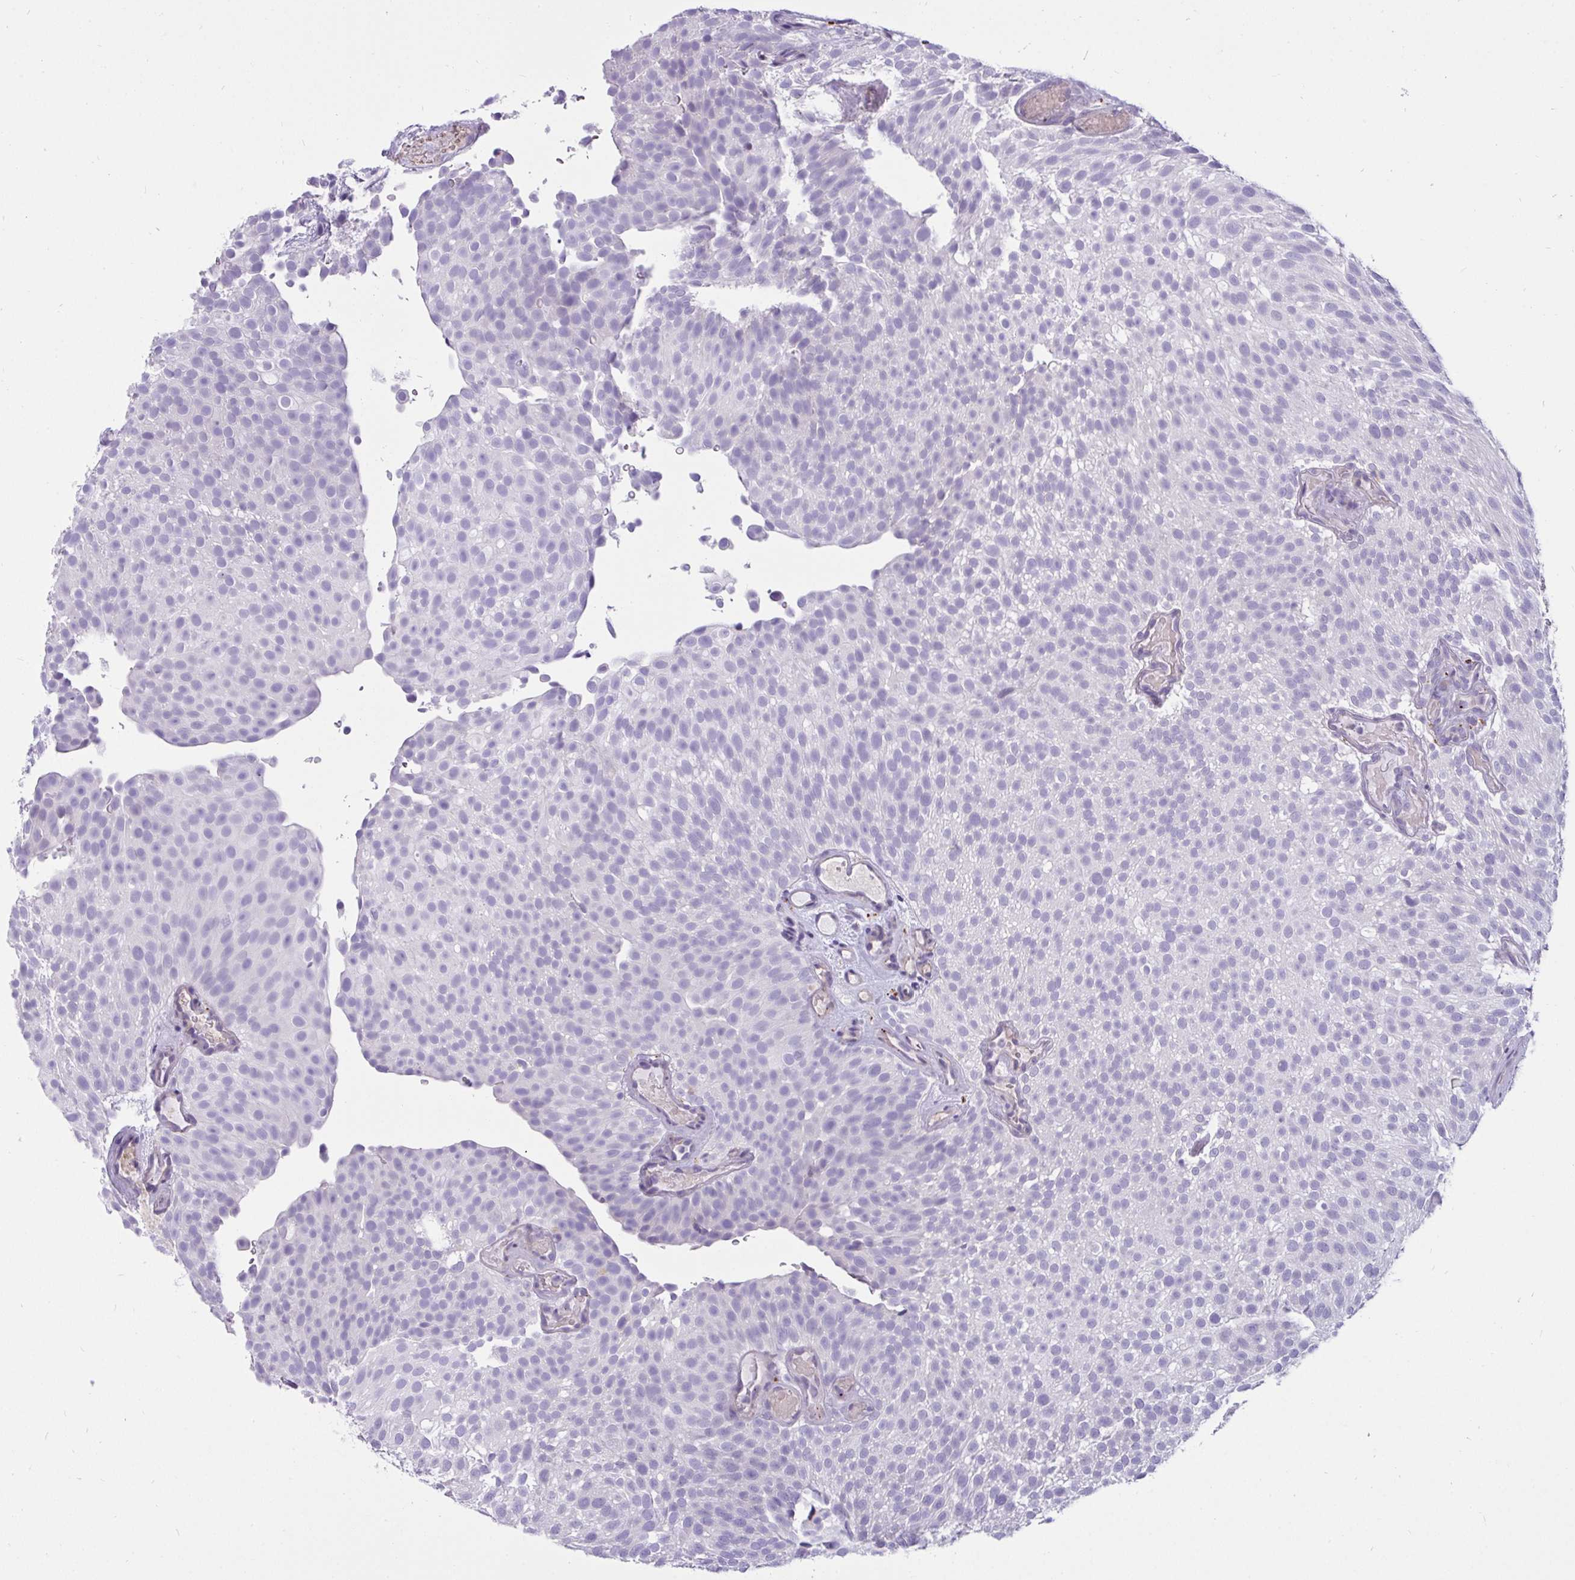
{"staining": {"intensity": "negative", "quantity": "none", "location": "none"}, "tissue": "urothelial cancer", "cell_type": "Tumor cells", "image_type": "cancer", "snomed": [{"axis": "morphology", "description": "Urothelial carcinoma, Low grade"}, {"axis": "topography", "description": "Urinary bladder"}], "caption": "An image of human urothelial cancer is negative for staining in tumor cells.", "gene": "CTSZ", "patient": {"sex": "male", "age": 78}}